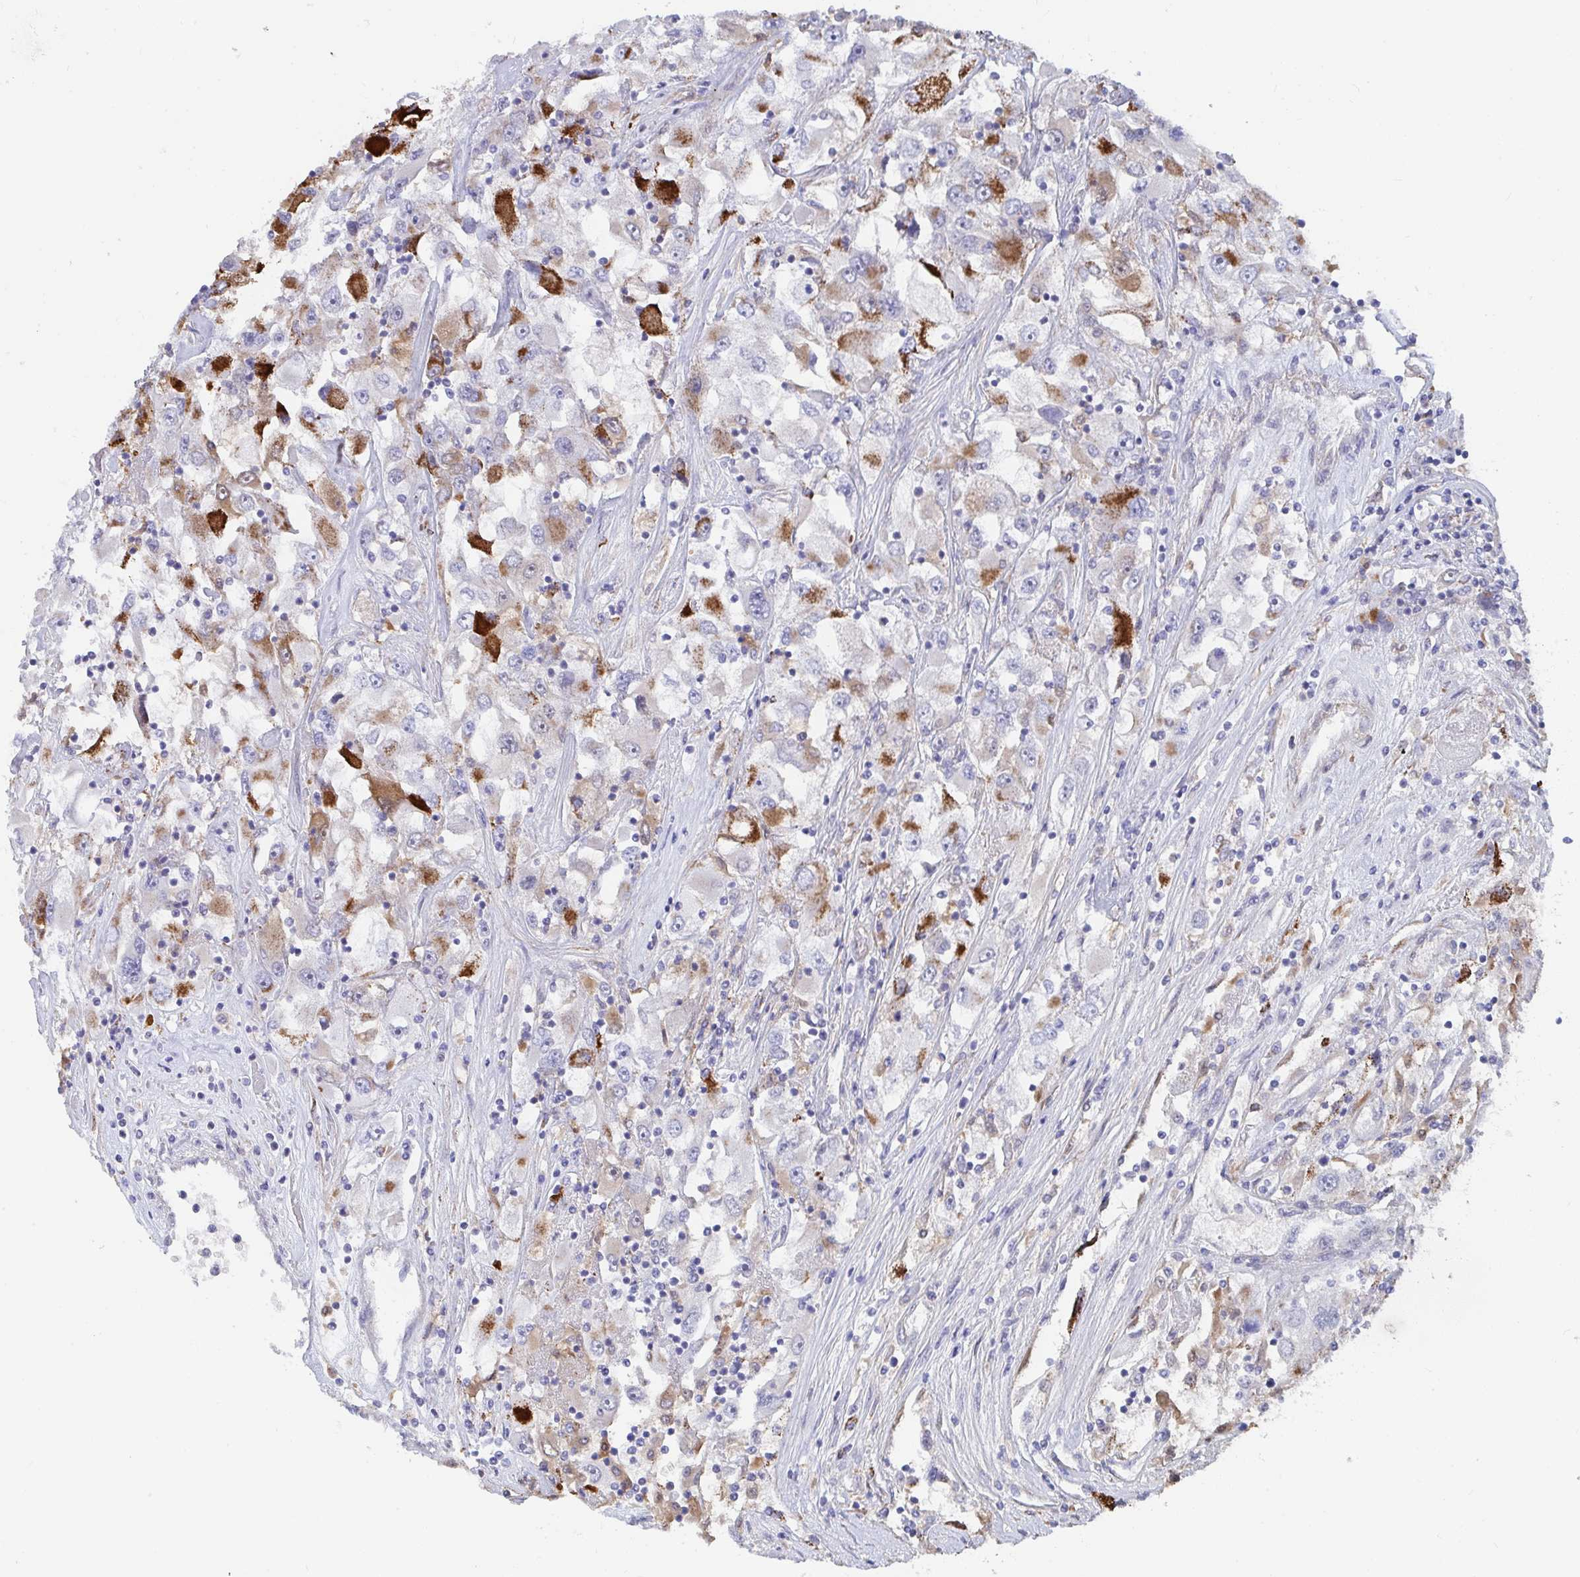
{"staining": {"intensity": "strong", "quantity": "25%-75%", "location": "cytoplasmic/membranous"}, "tissue": "renal cancer", "cell_type": "Tumor cells", "image_type": "cancer", "snomed": [{"axis": "morphology", "description": "Adenocarcinoma, NOS"}, {"axis": "topography", "description": "Kidney"}], "caption": "A brown stain labels strong cytoplasmic/membranous expression of a protein in renal adenocarcinoma tumor cells. The protein is shown in brown color, while the nuclei are stained blue.", "gene": "FAM156B", "patient": {"sex": "female", "age": 52}}